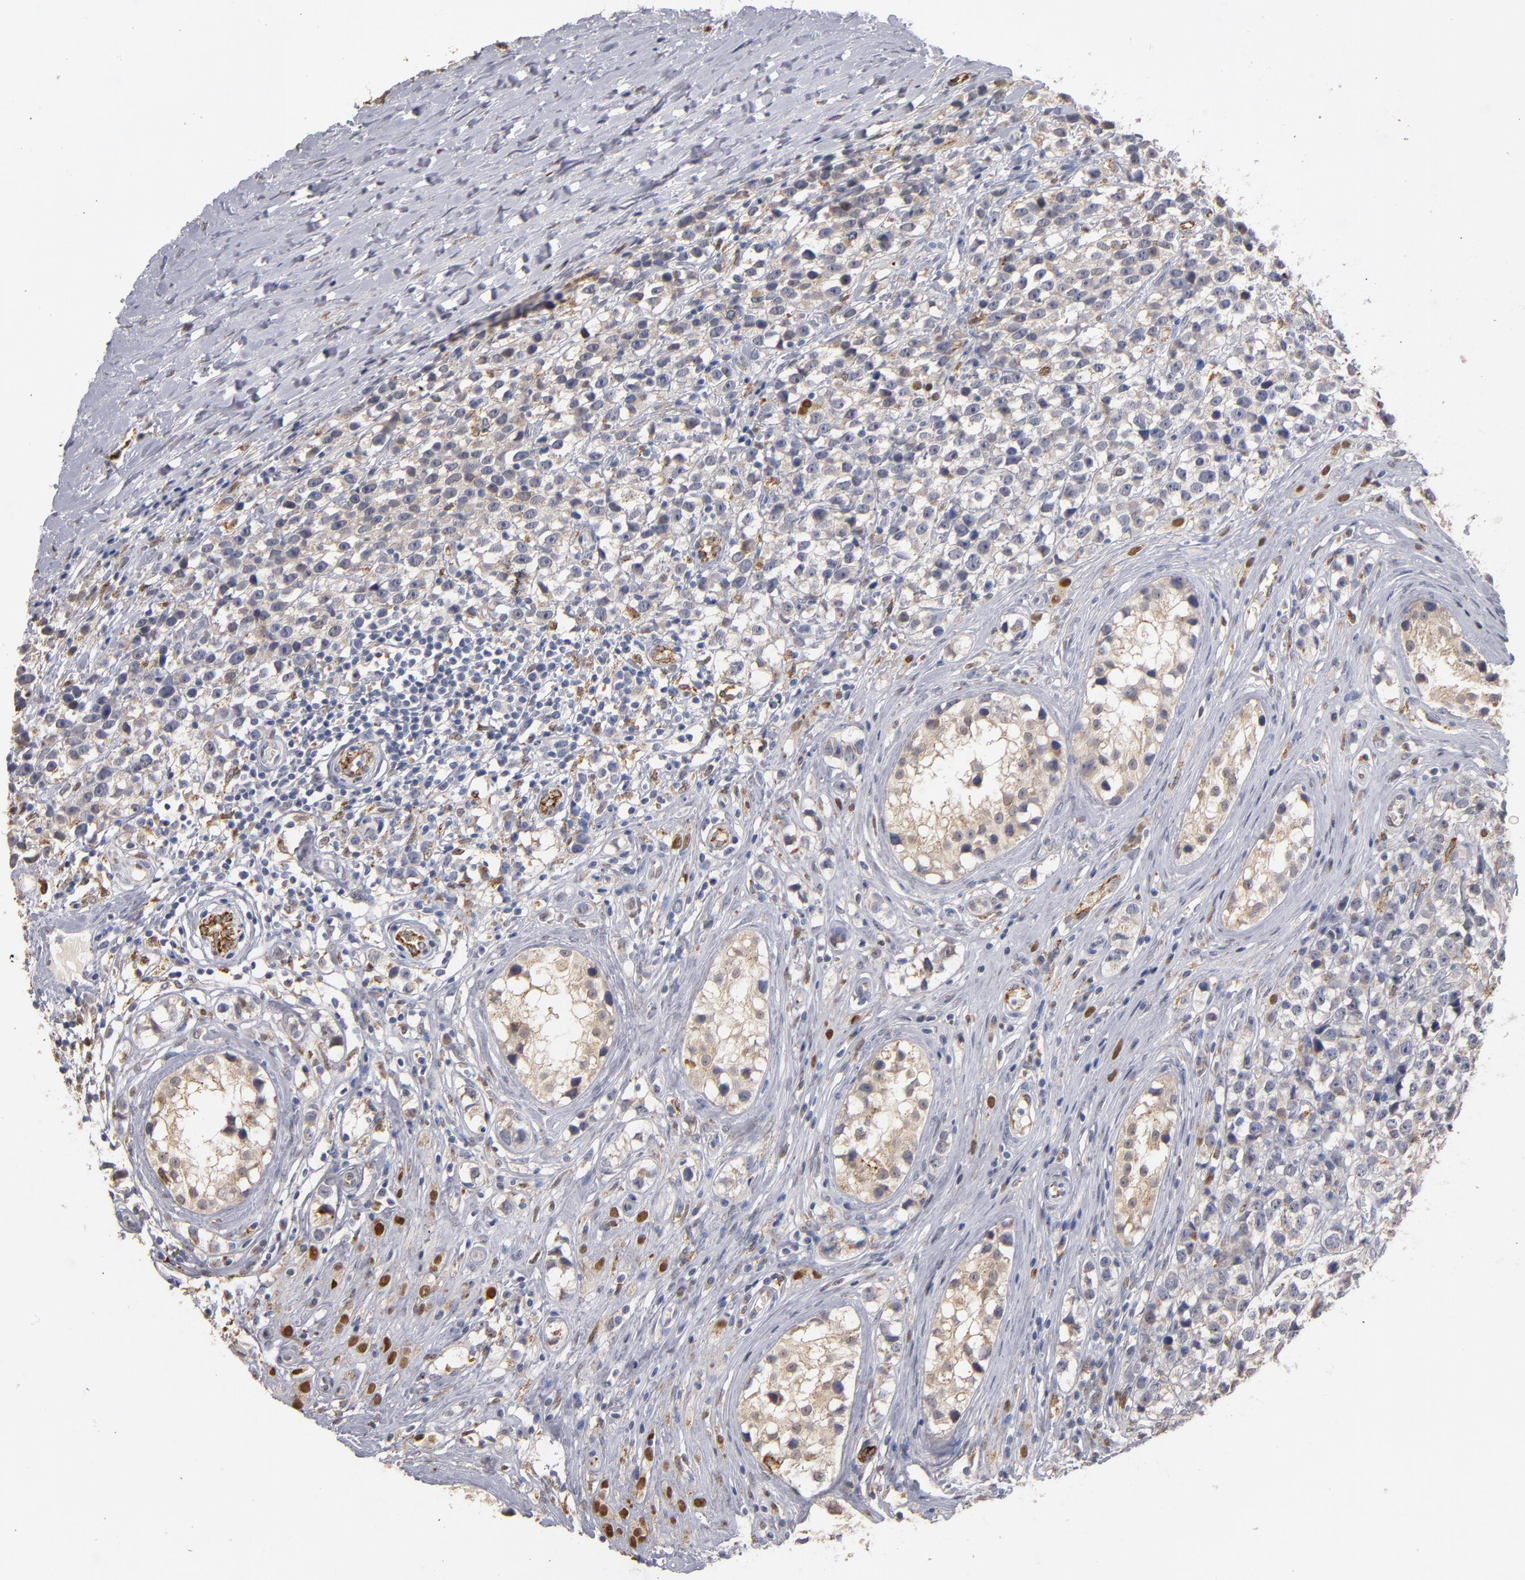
{"staining": {"intensity": "weak", "quantity": "<25%", "location": "cytoplasmic/membranous"}, "tissue": "testis cancer", "cell_type": "Tumor cells", "image_type": "cancer", "snomed": [{"axis": "morphology", "description": "Seminoma, NOS"}, {"axis": "topography", "description": "Testis"}], "caption": "Histopathology image shows no protein staining in tumor cells of seminoma (testis) tissue.", "gene": "SELP", "patient": {"sex": "male", "age": 25}}